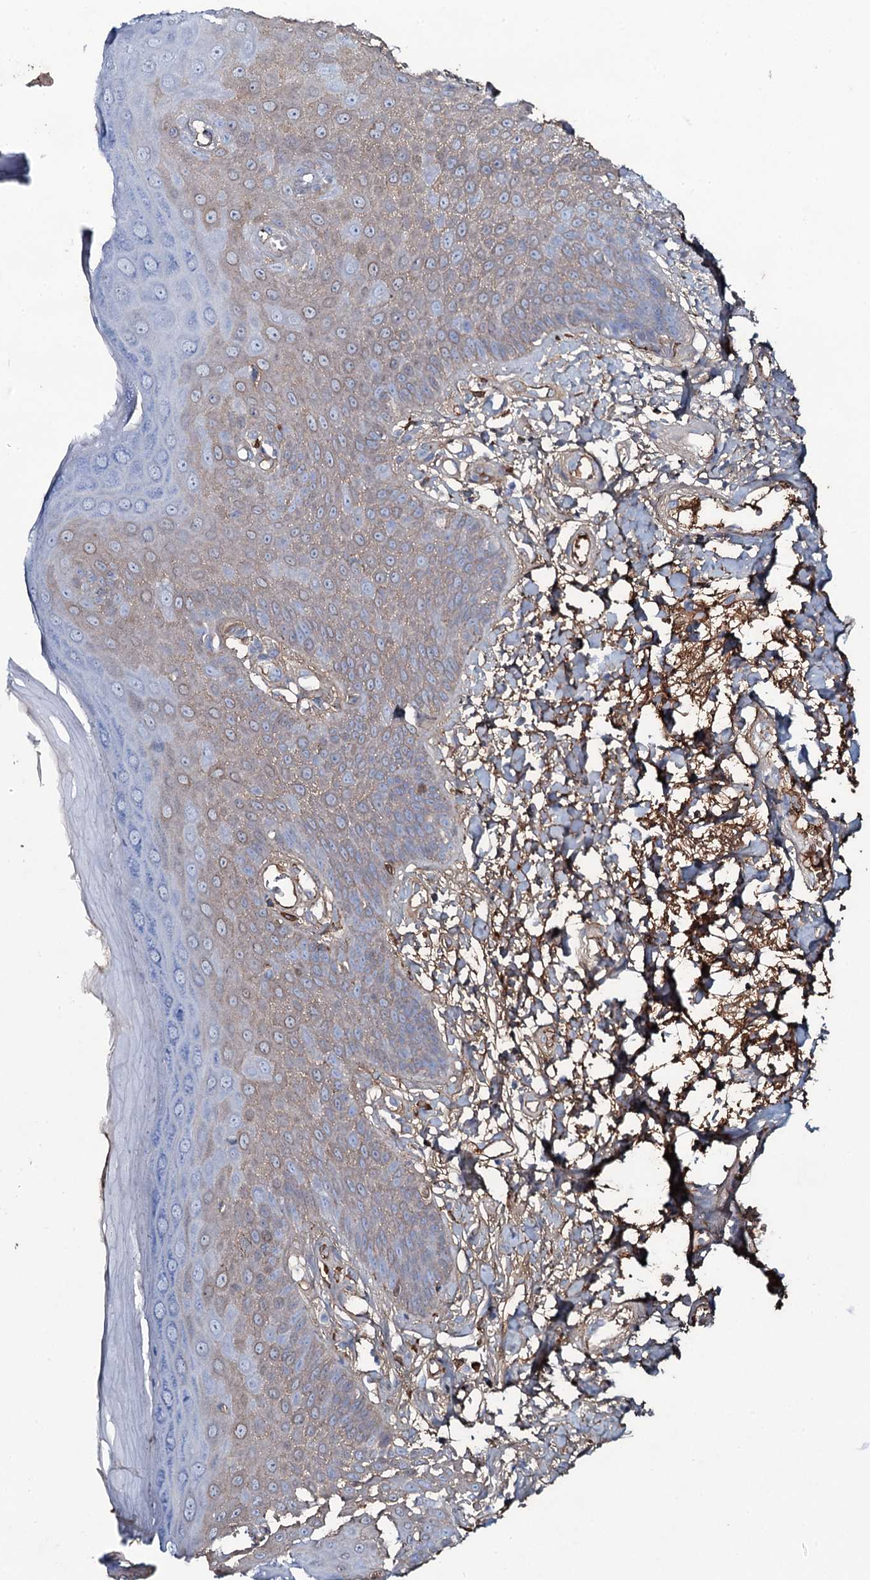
{"staining": {"intensity": "weak", "quantity": "25%-75%", "location": "cytoplasmic/membranous"}, "tissue": "skin", "cell_type": "Epidermal cells", "image_type": "normal", "snomed": [{"axis": "morphology", "description": "Normal tissue, NOS"}, {"axis": "topography", "description": "Anal"}], "caption": "Immunohistochemical staining of benign human skin exhibits 25%-75% levels of weak cytoplasmic/membranous protein staining in about 25%-75% of epidermal cells.", "gene": "EDN1", "patient": {"sex": "male", "age": 78}}